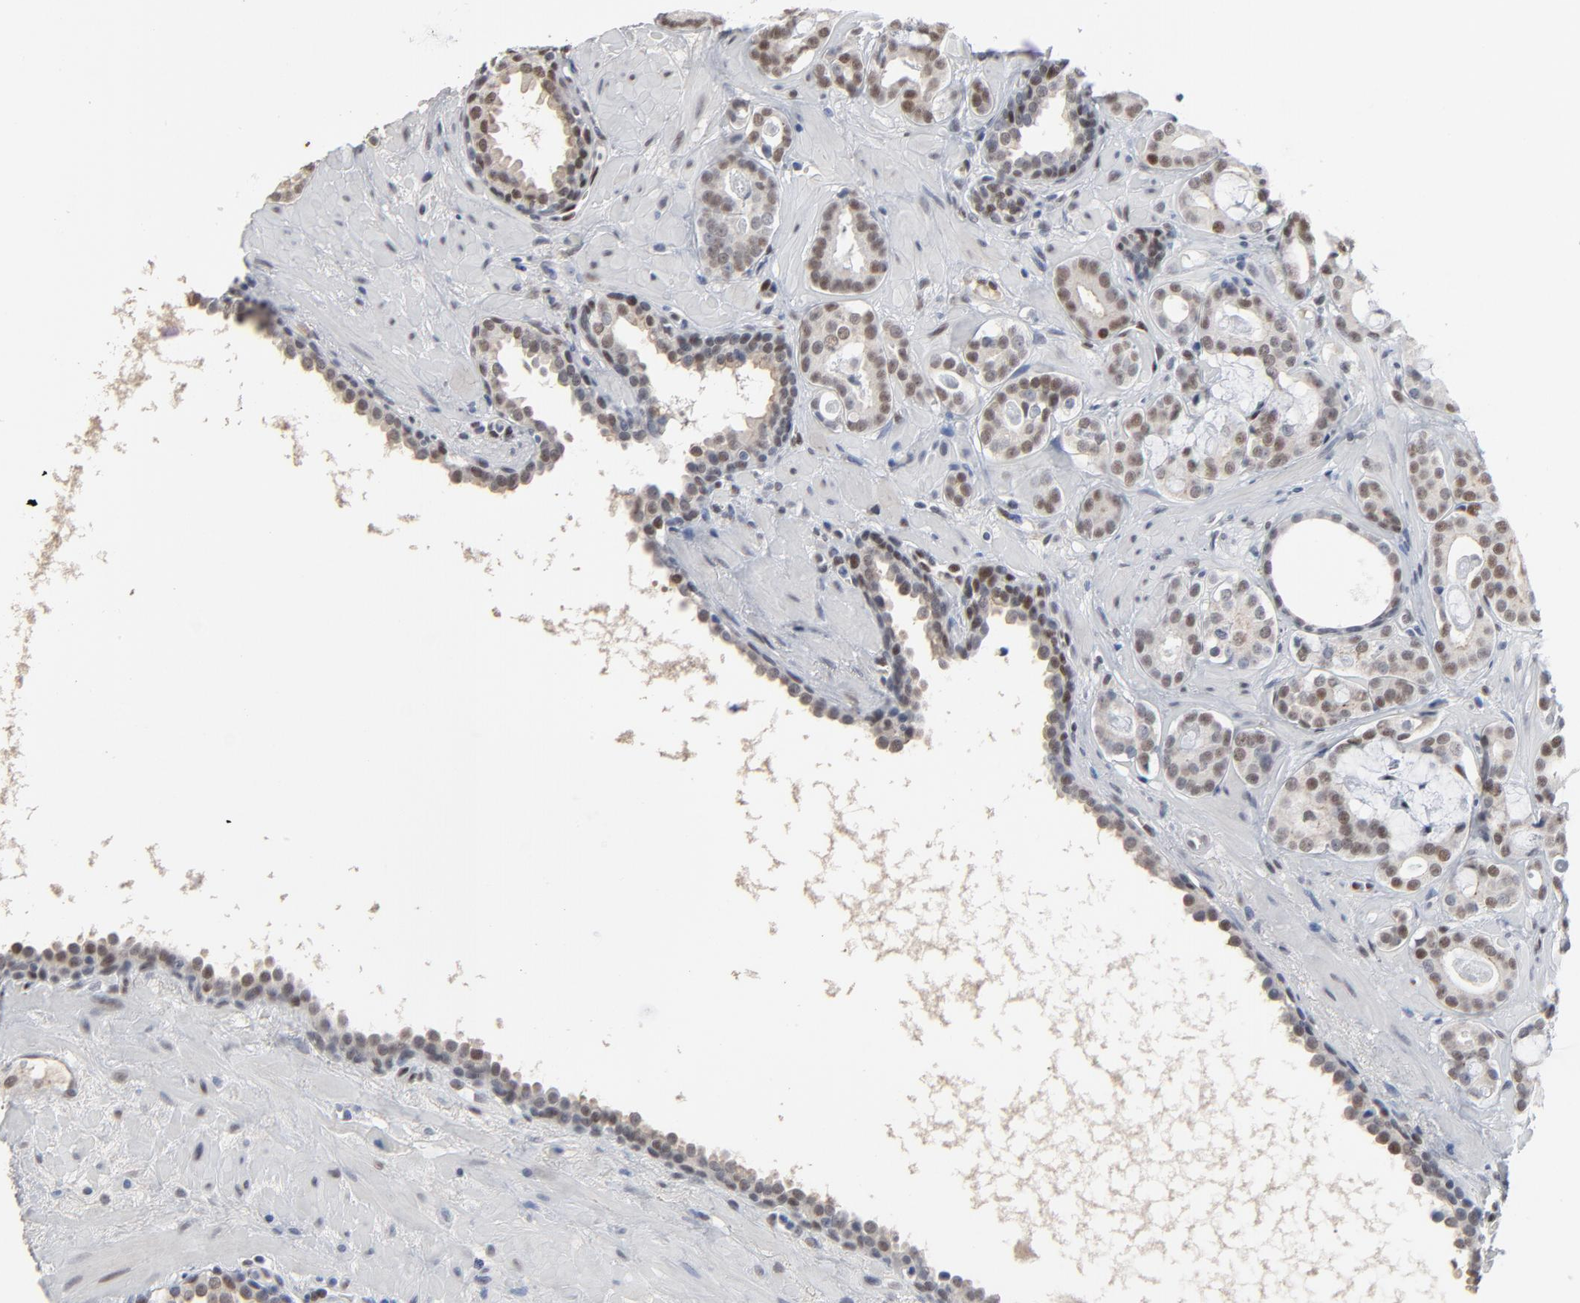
{"staining": {"intensity": "weak", "quantity": "<25%", "location": "nuclear"}, "tissue": "prostate cancer", "cell_type": "Tumor cells", "image_type": "cancer", "snomed": [{"axis": "morphology", "description": "Adenocarcinoma, Low grade"}, {"axis": "topography", "description": "Prostate"}], "caption": "DAB (3,3'-diaminobenzidine) immunohistochemical staining of adenocarcinoma (low-grade) (prostate) displays no significant staining in tumor cells.", "gene": "ATF7", "patient": {"sex": "male", "age": 57}}